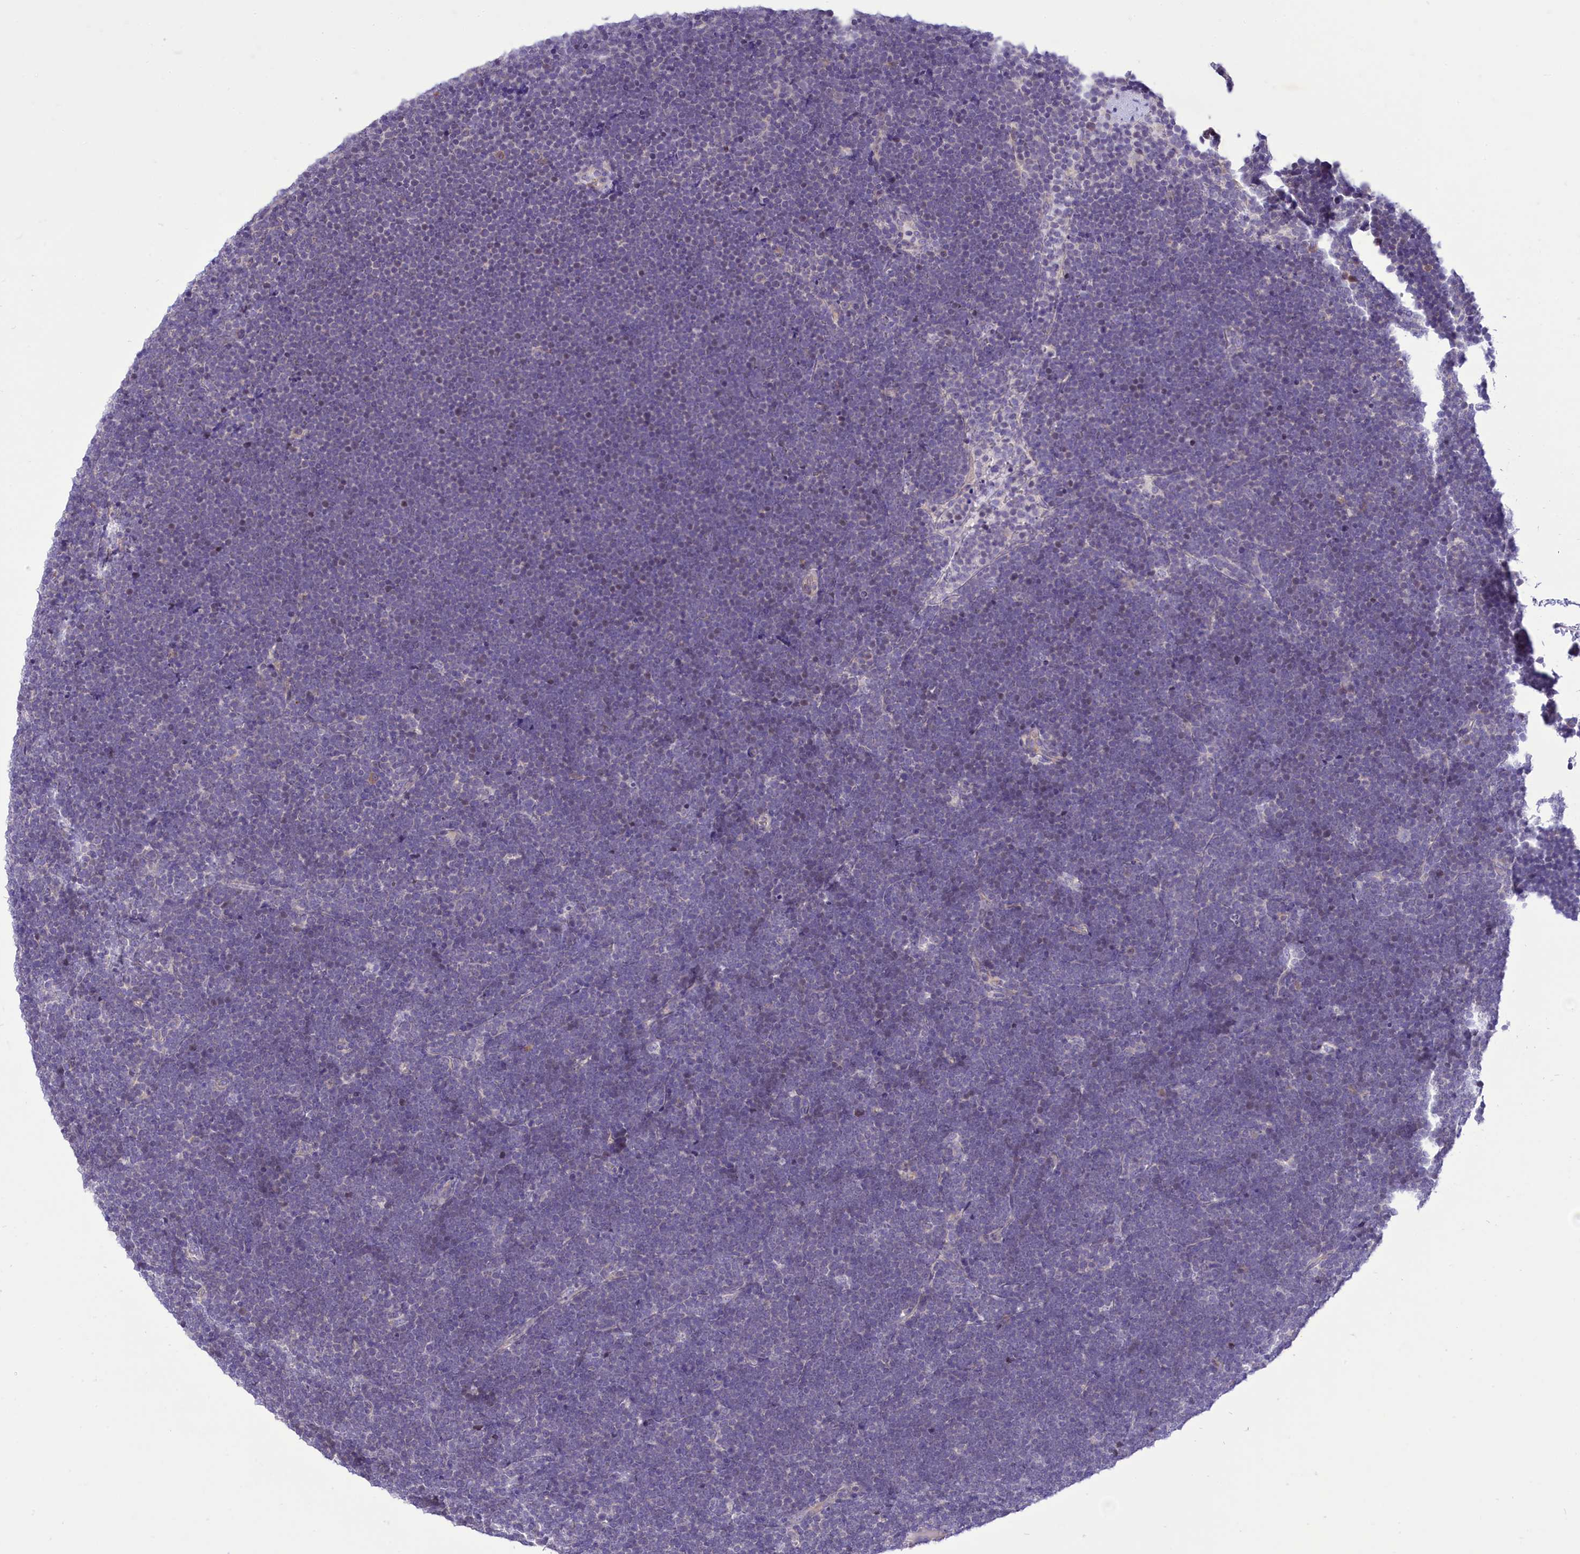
{"staining": {"intensity": "negative", "quantity": "none", "location": "none"}, "tissue": "lymphoma", "cell_type": "Tumor cells", "image_type": "cancer", "snomed": [{"axis": "morphology", "description": "Malignant lymphoma, non-Hodgkin's type, High grade"}, {"axis": "topography", "description": "Lymph node"}], "caption": "Immunohistochemical staining of lymphoma displays no significant expression in tumor cells. (DAB IHC visualized using brightfield microscopy, high magnification).", "gene": "DCAF16", "patient": {"sex": "male", "age": 13}}